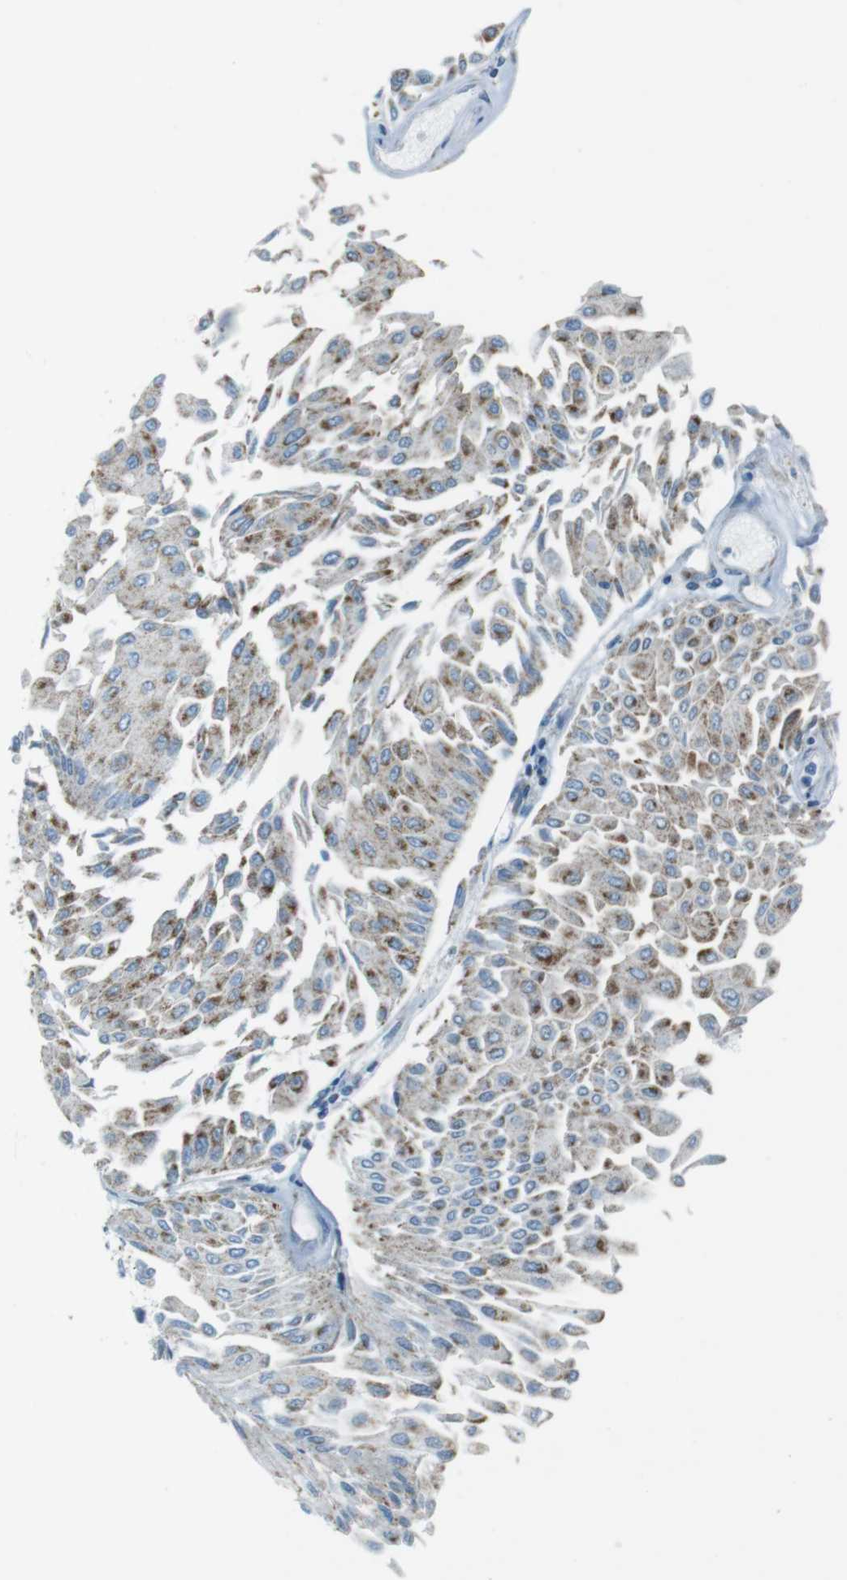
{"staining": {"intensity": "moderate", "quantity": ">75%", "location": "cytoplasmic/membranous"}, "tissue": "urothelial cancer", "cell_type": "Tumor cells", "image_type": "cancer", "snomed": [{"axis": "morphology", "description": "Urothelial carcinoma, Low grade"}, {"axis": "topography", "description": "Urinary bladder"}], "caption": "Moderate cytoplasmic/membranous staining is appreciated in approximately >75% of tumor cells in urothelial cancer.", "gene": "DNAJA3", "patient": {"sex": "male", "age": 67}}